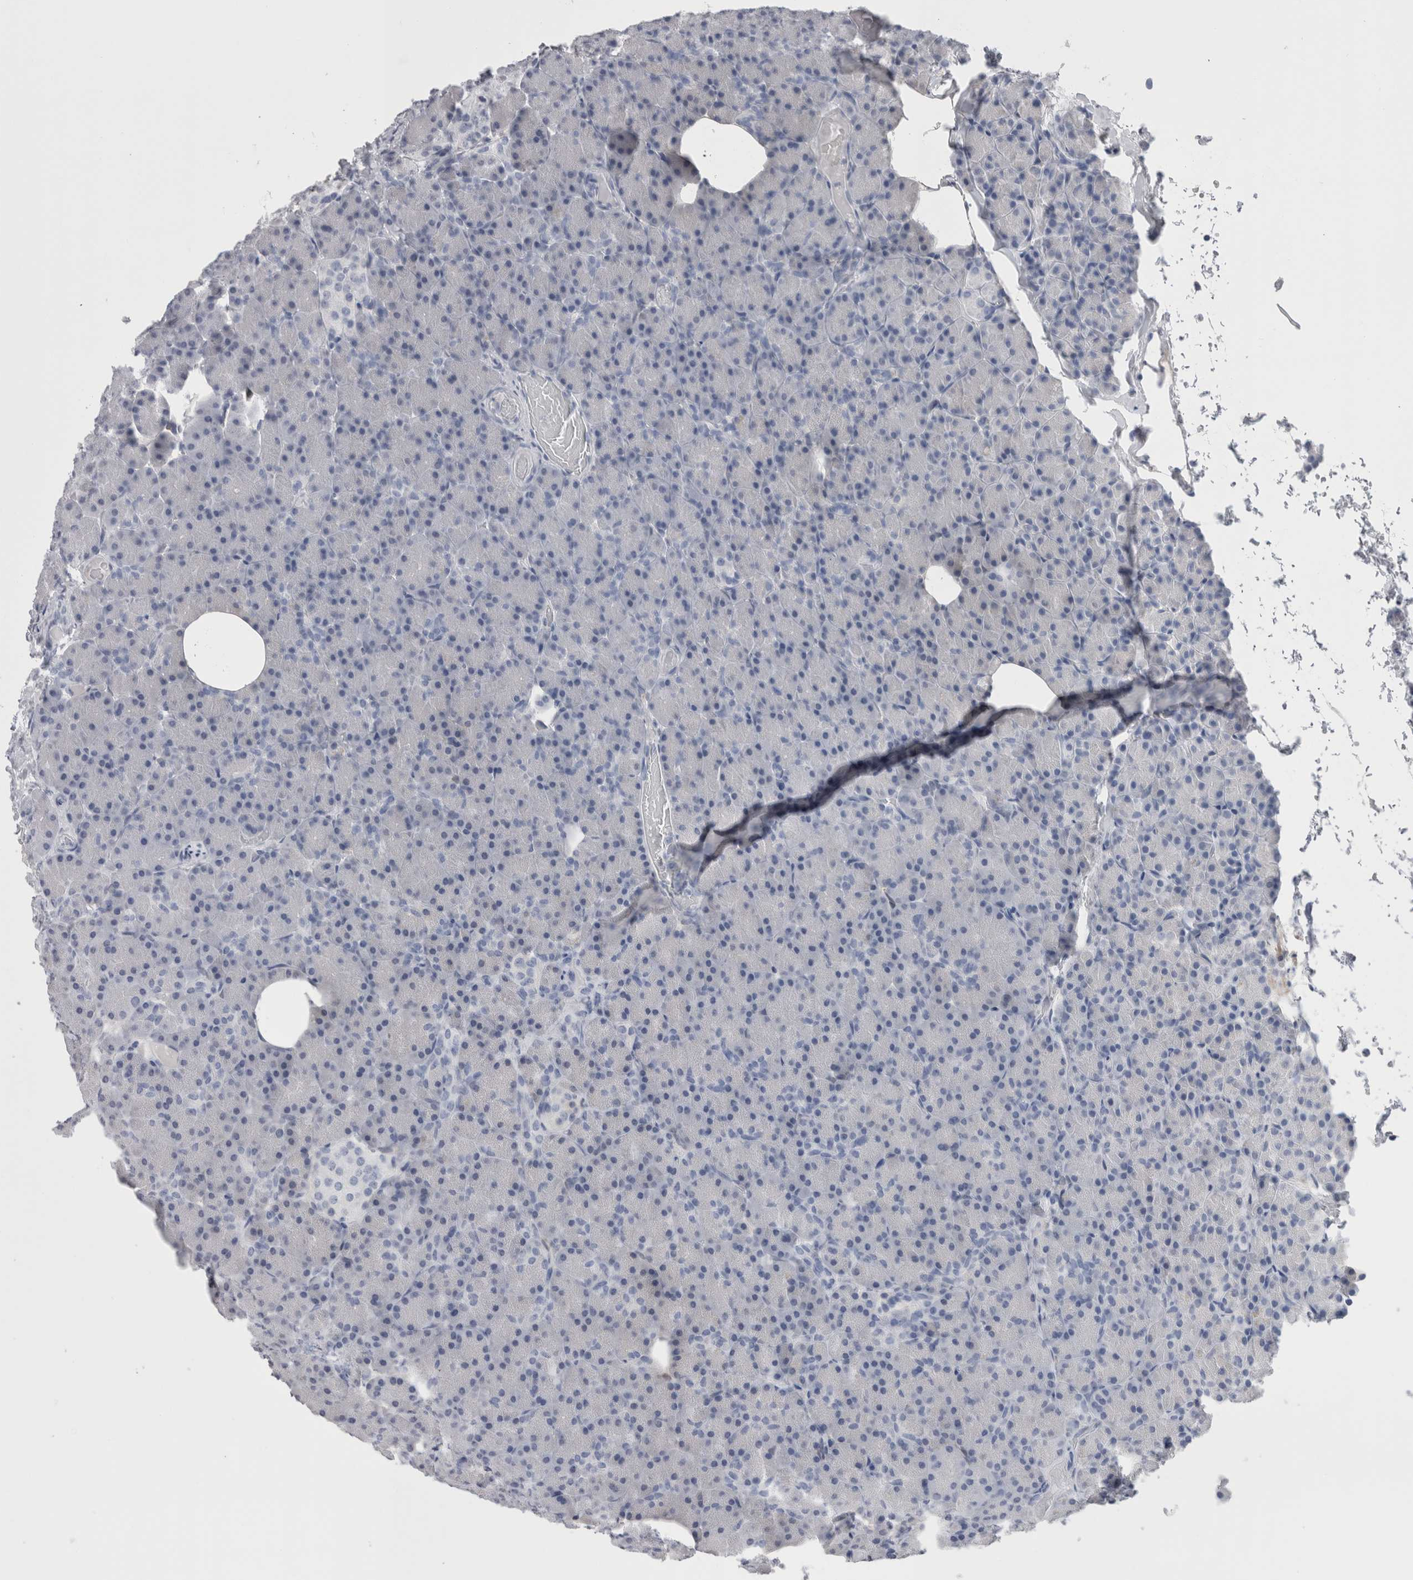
{"staining": {"intensity": "negative", "quantity": "none", "location": "none"}, "tissue": "pancreas", "cell_type": "Exocrine glandular cells", "image_type": "normal", "snomed": [{"axis": "morphology", "description": "Normal tissue, NOS"}, {"axis": "topography", "description": "Pancreas"}], "caption": "This is a micrograph of immunohistochemistry staining of benign pancreas, which shows no expression in exocrine glandular cells.", "gene": "CA8", "patient": {"sex": "female", "age": 43}}